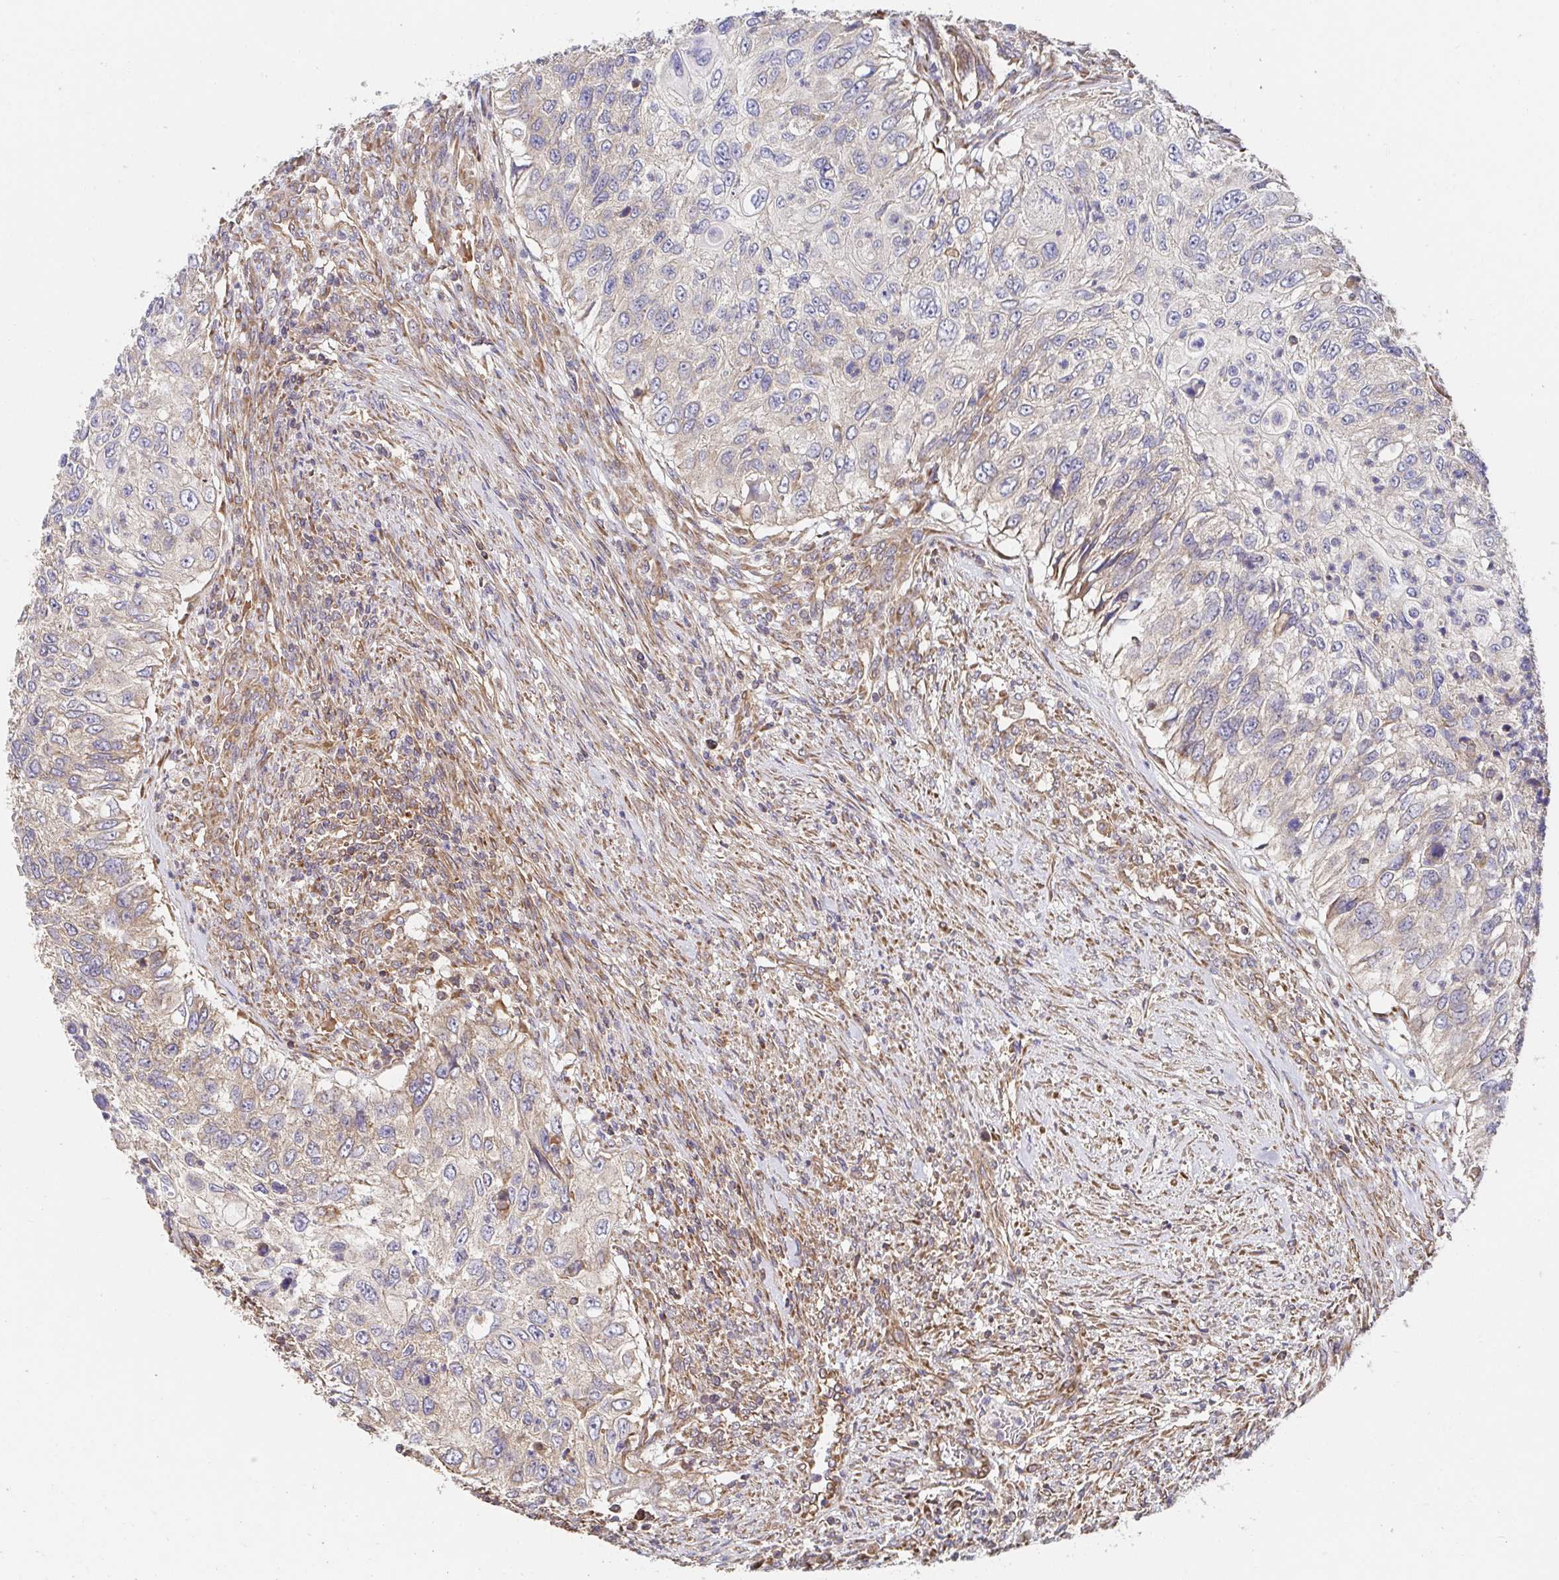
{"staining": {"intensity": "weak", "quantity": "<25%", "location": "cytoplasmic/membranous"}, "tissue": "urothelial cancer", "cell_type": "Tumor cells", "image_type": "cancer", "snomed": [{"axis": "morphology", "description": "Urothelial carcinoma, High grade"}, {"axis": "topography", "description": "Urinary bladder"}], "caption": "DAB immunohistochemical staining of urothelial cancer displays no significant staining in tumor cells.", "gene": "APBB1", "patient": {"sex": "female", "age": 60}}